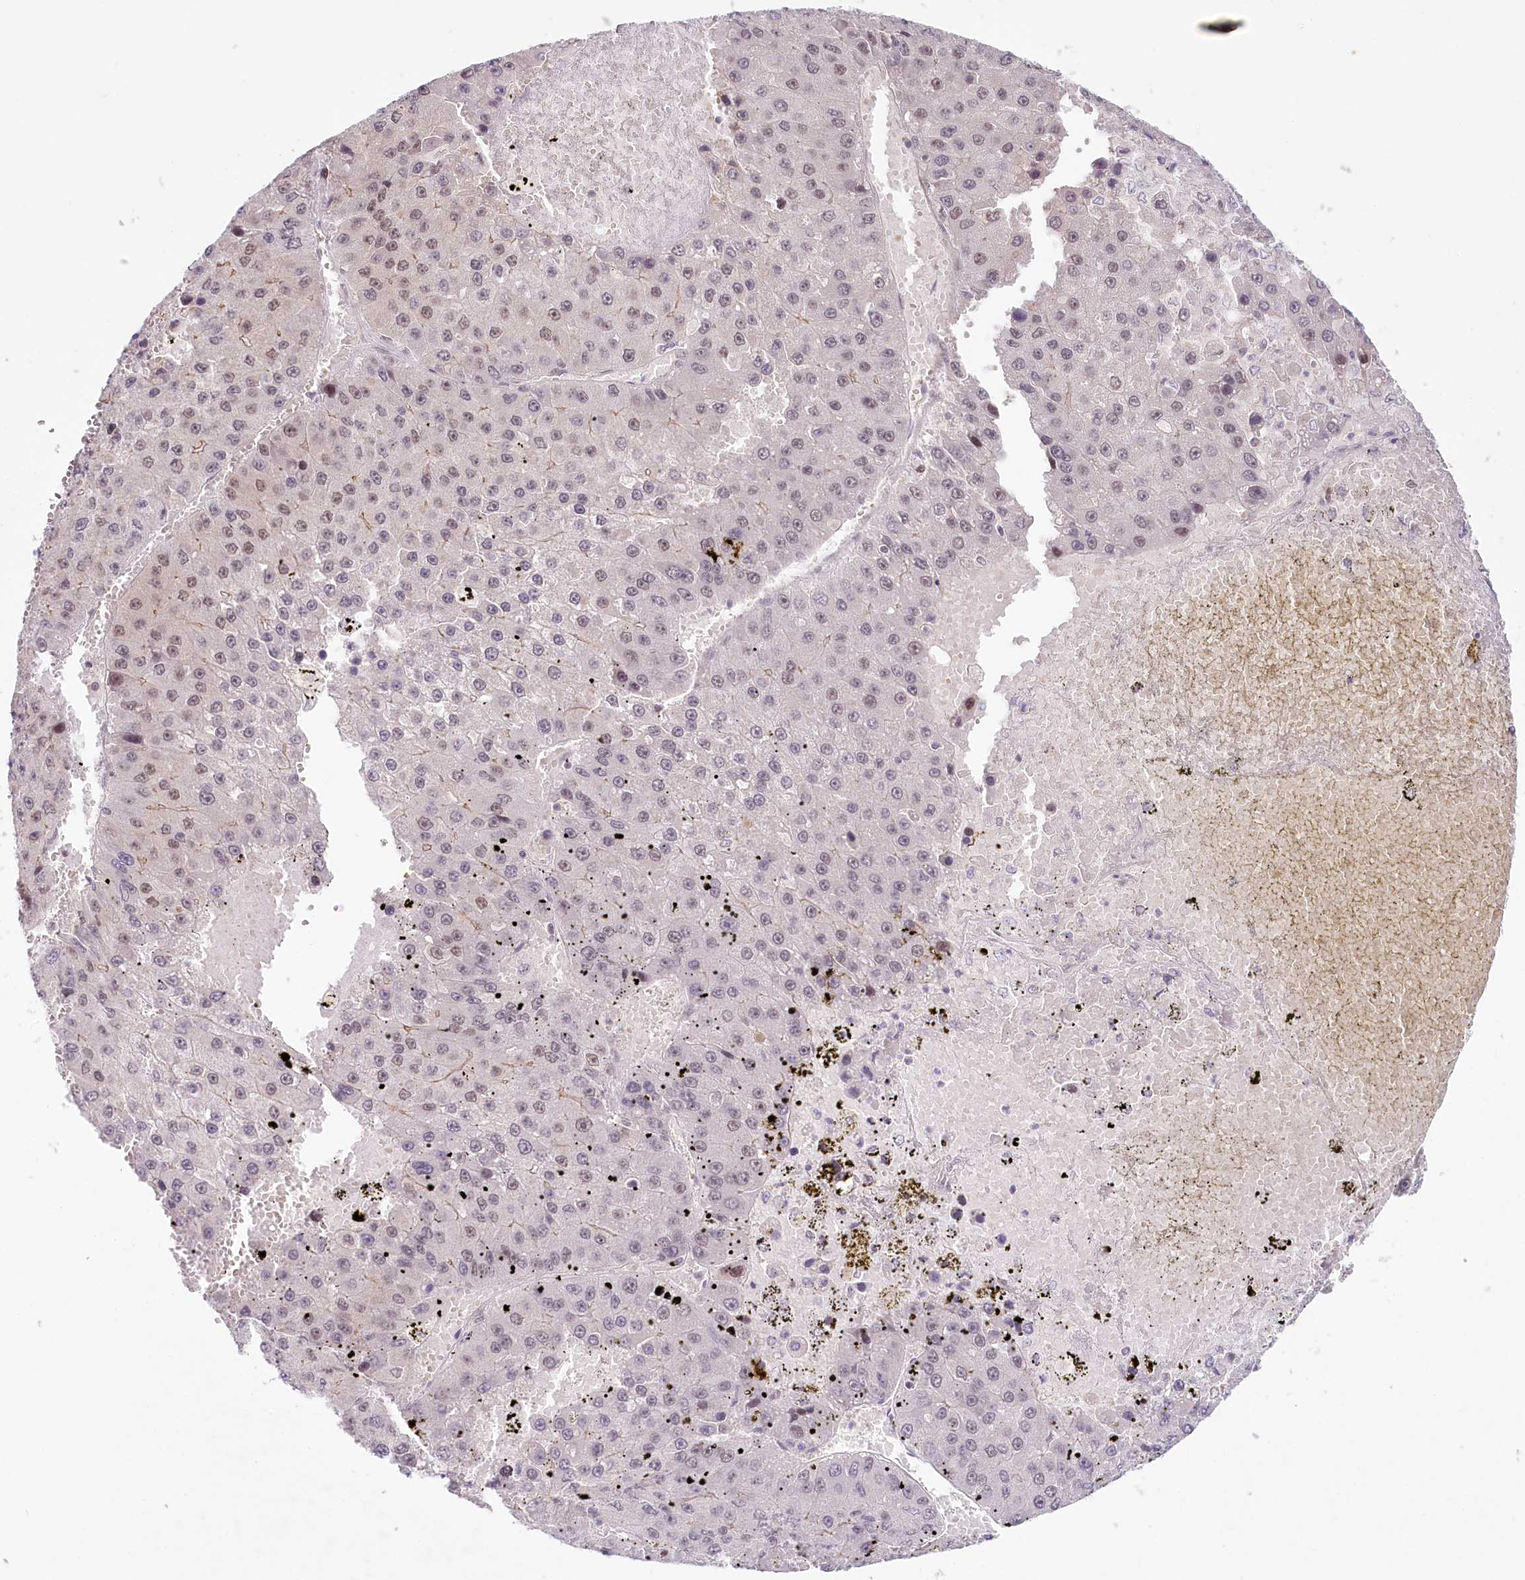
{"staining": {"intensity": "weak", "quantity": "25%-75%", "location": "nuclear"}, "tissue": "liver cancer", "cell_type": "Tumor cells", "image_type": "cancer", "snomed": [{"axis": "morphology", "description": "Carcinoma, Hepatocellular, NOS"}, {"axis": "topography", "description": "Liver"}], "caption": "Immunohistochemical staining of human liver cancer shows low levels of weak nuclear expression in about 25%-75% of tumor cells.", "gene": "AMTN", "patient": {"sex": "female", "age": 73}}